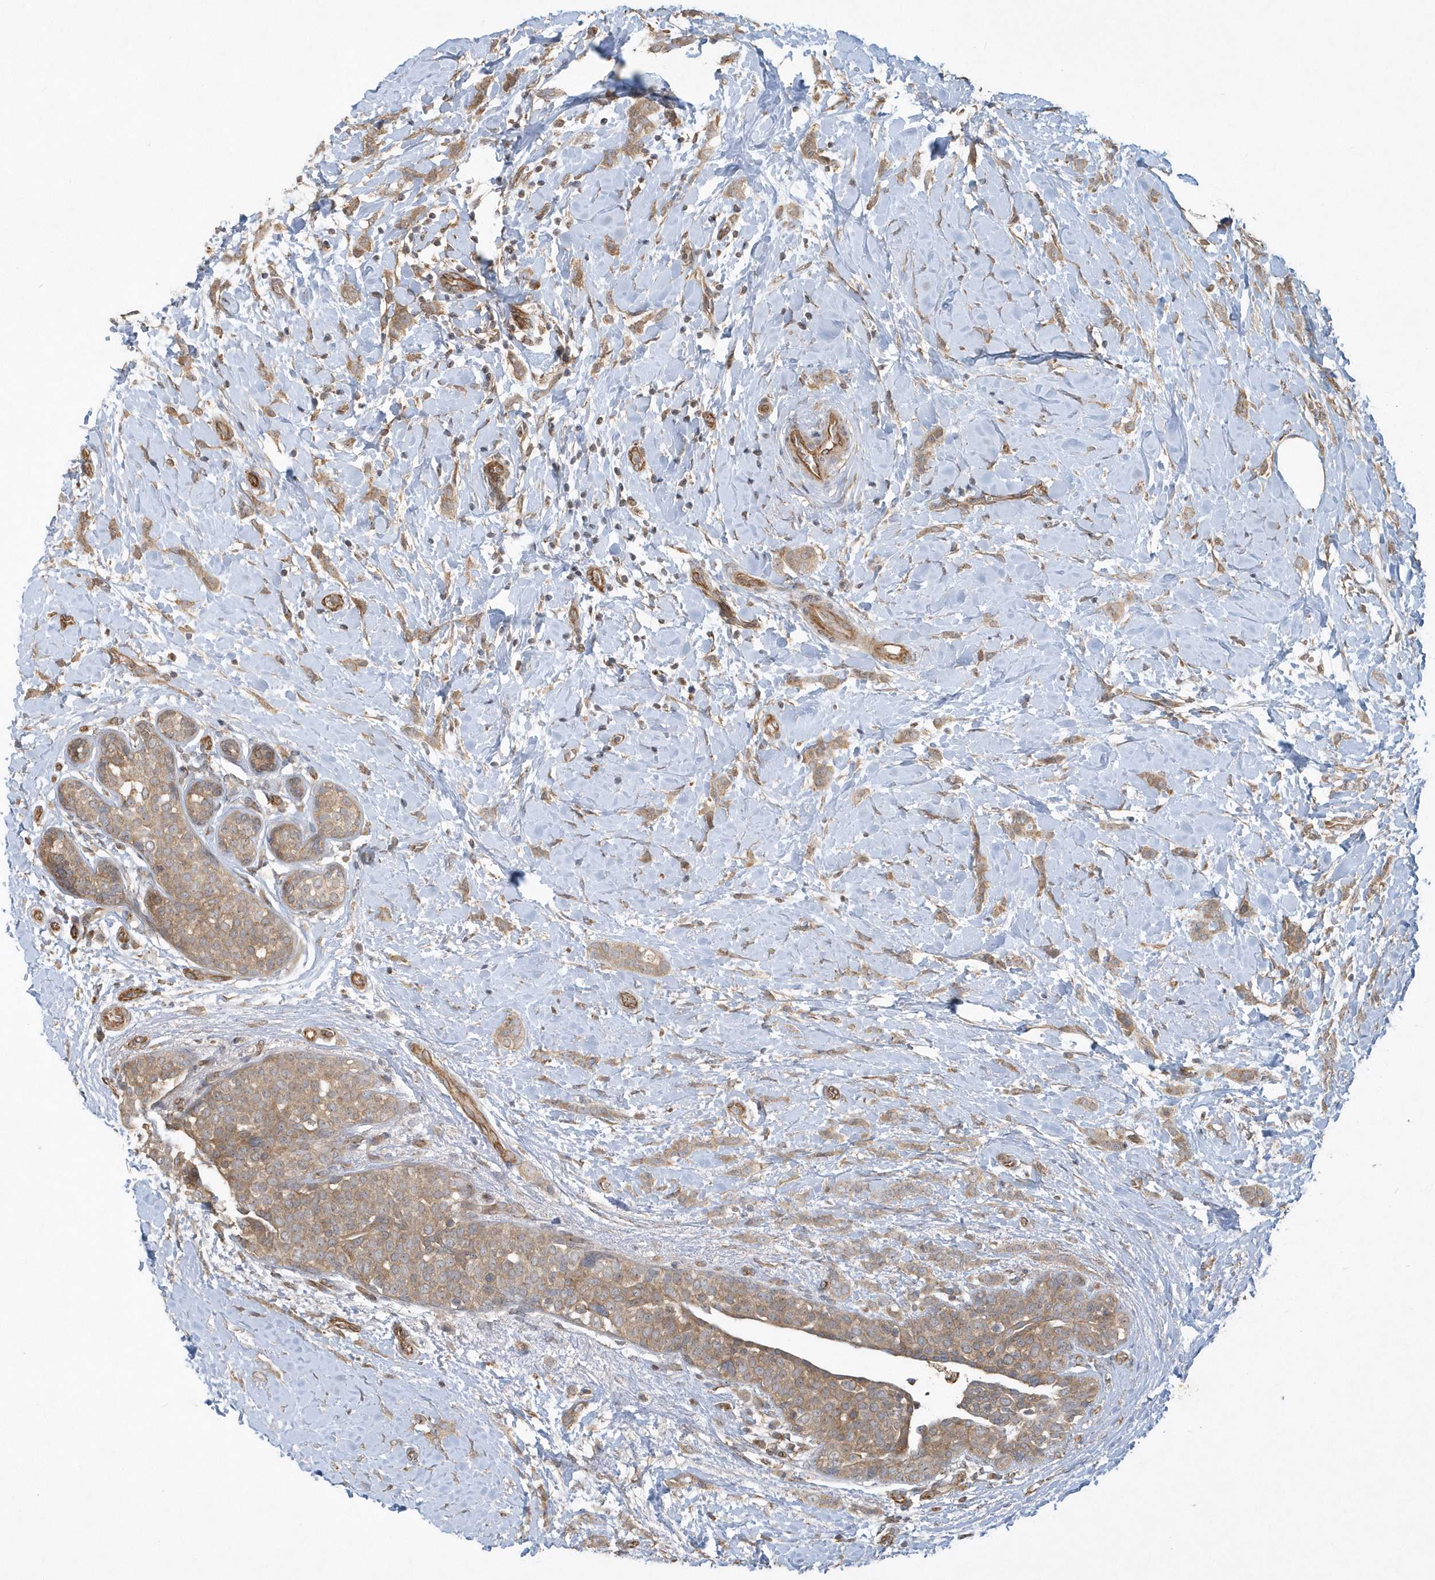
{"staining": {"intensity": "weak", "quantity": ">75%", "location": "cytoplasmic/membranous"}, "tissue": "breast cancer", "cell_type": "Tumor cells", "image_type": "cancer", "snomed": [{"axis": "morphology", "description": "Lobular carcinoma, in situ"}, {"axis": "morphology", "description": "Lobular carcinoma"}, {"axis": "topography", "description": "Breast"}], "caption": "Protein staining of lobular carcinoma (breast) tissue demonstrates weak cytoplasmic/membranous positivity in about >75% of tumor cells. (brown staining indicates protein expression, while blue staining denotes nuclei).", "gene": "THG1L", "patient": {"sex": "female", "age": 41}}